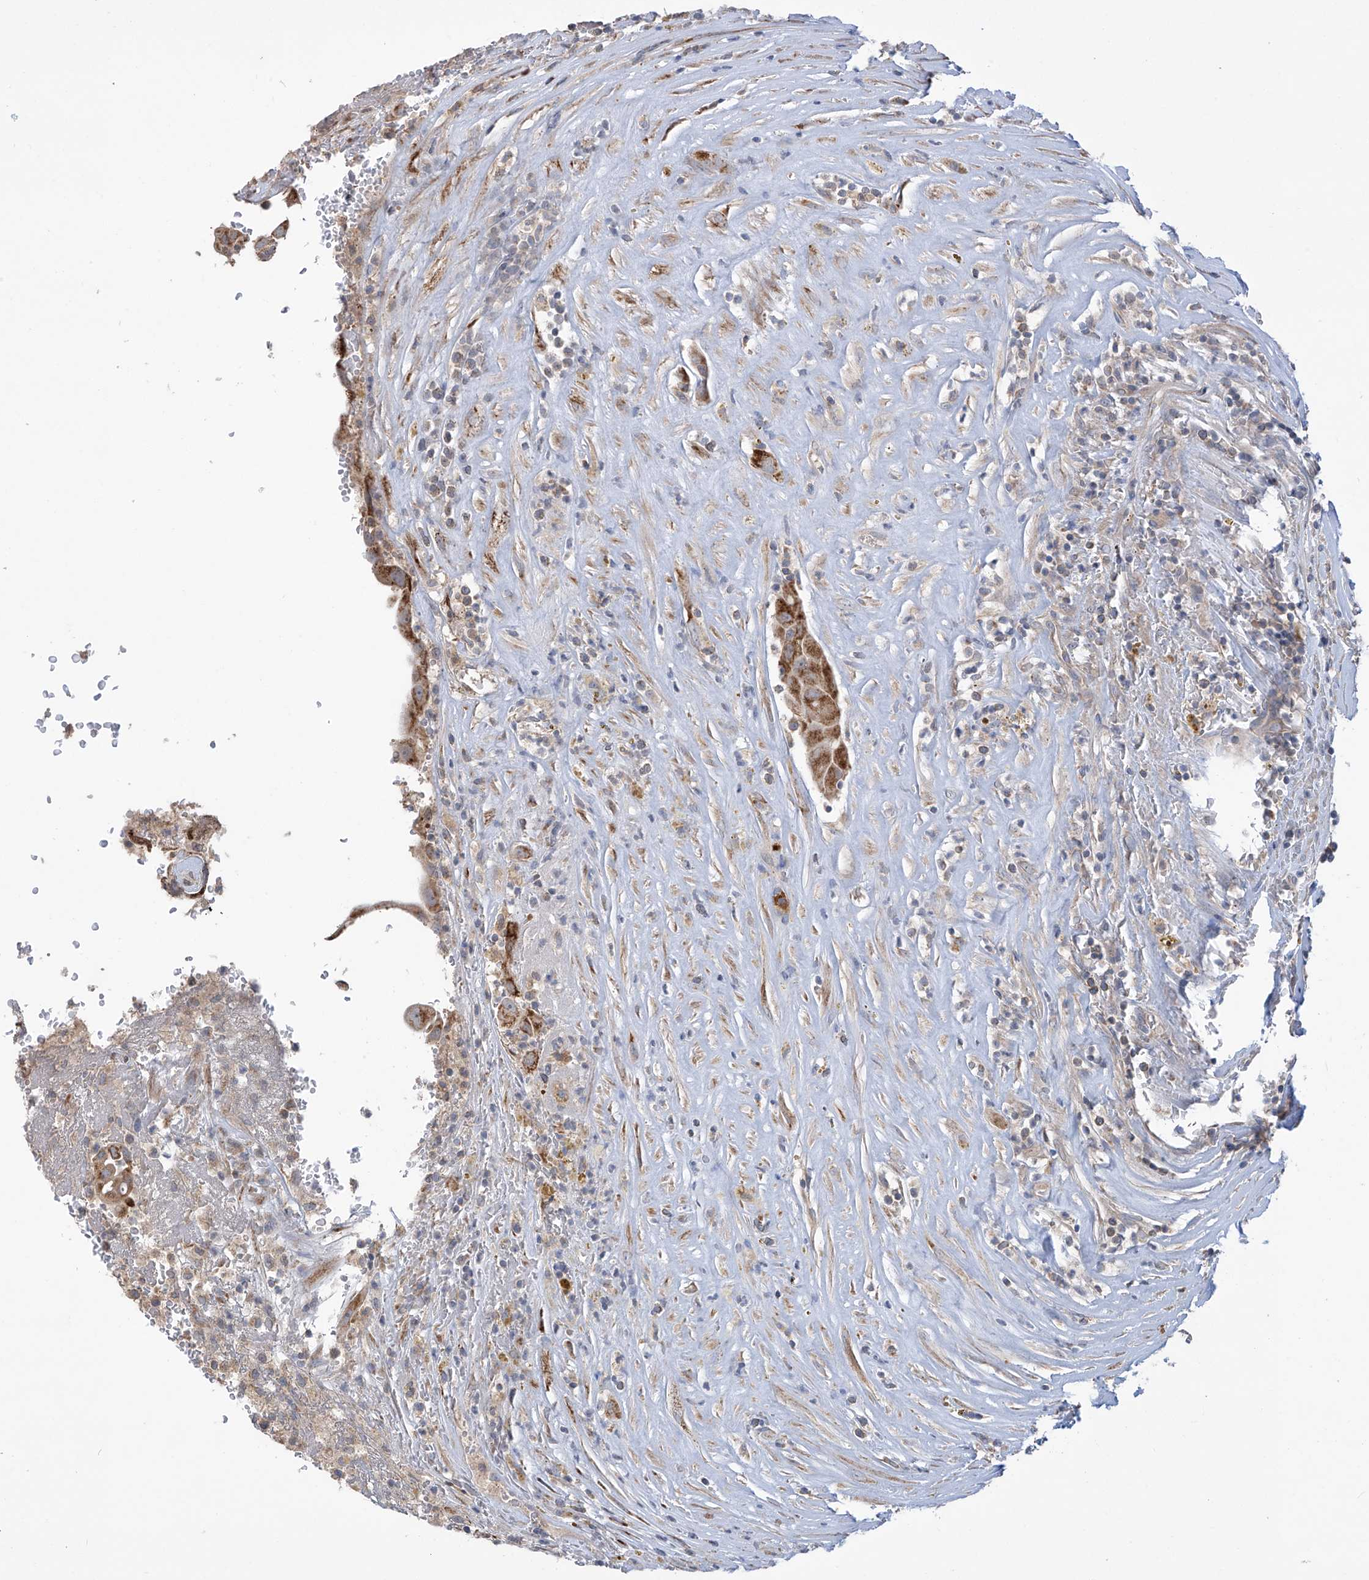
{"staining": {"intensity": "moderate", "quantity": ">75%", "location": "cytoplasmic/membranous"}, "tissue": "thyroid cancer", "cell_type": "Tumor cells", "image_type": "cancer", "snomed": [{"axis": "morphology", "description": "Papillary adenocarcinoma, NOS"}, {"axis": "topography", "description": "Thyroid gland"}], "caption": "DAB (3,3'-diaminobenzidine) immunohistochemical staining of human papillary adenocarcinoma (thyroid) reveals moderate cytoplasmic/membranous protein positivity in approximately >75% of tumor cells. (DAB = brown stain, brightfield microscopy at high magnification).", "gene": "SCGB1D2", "patient": {"sex": "male", "age": 77}}